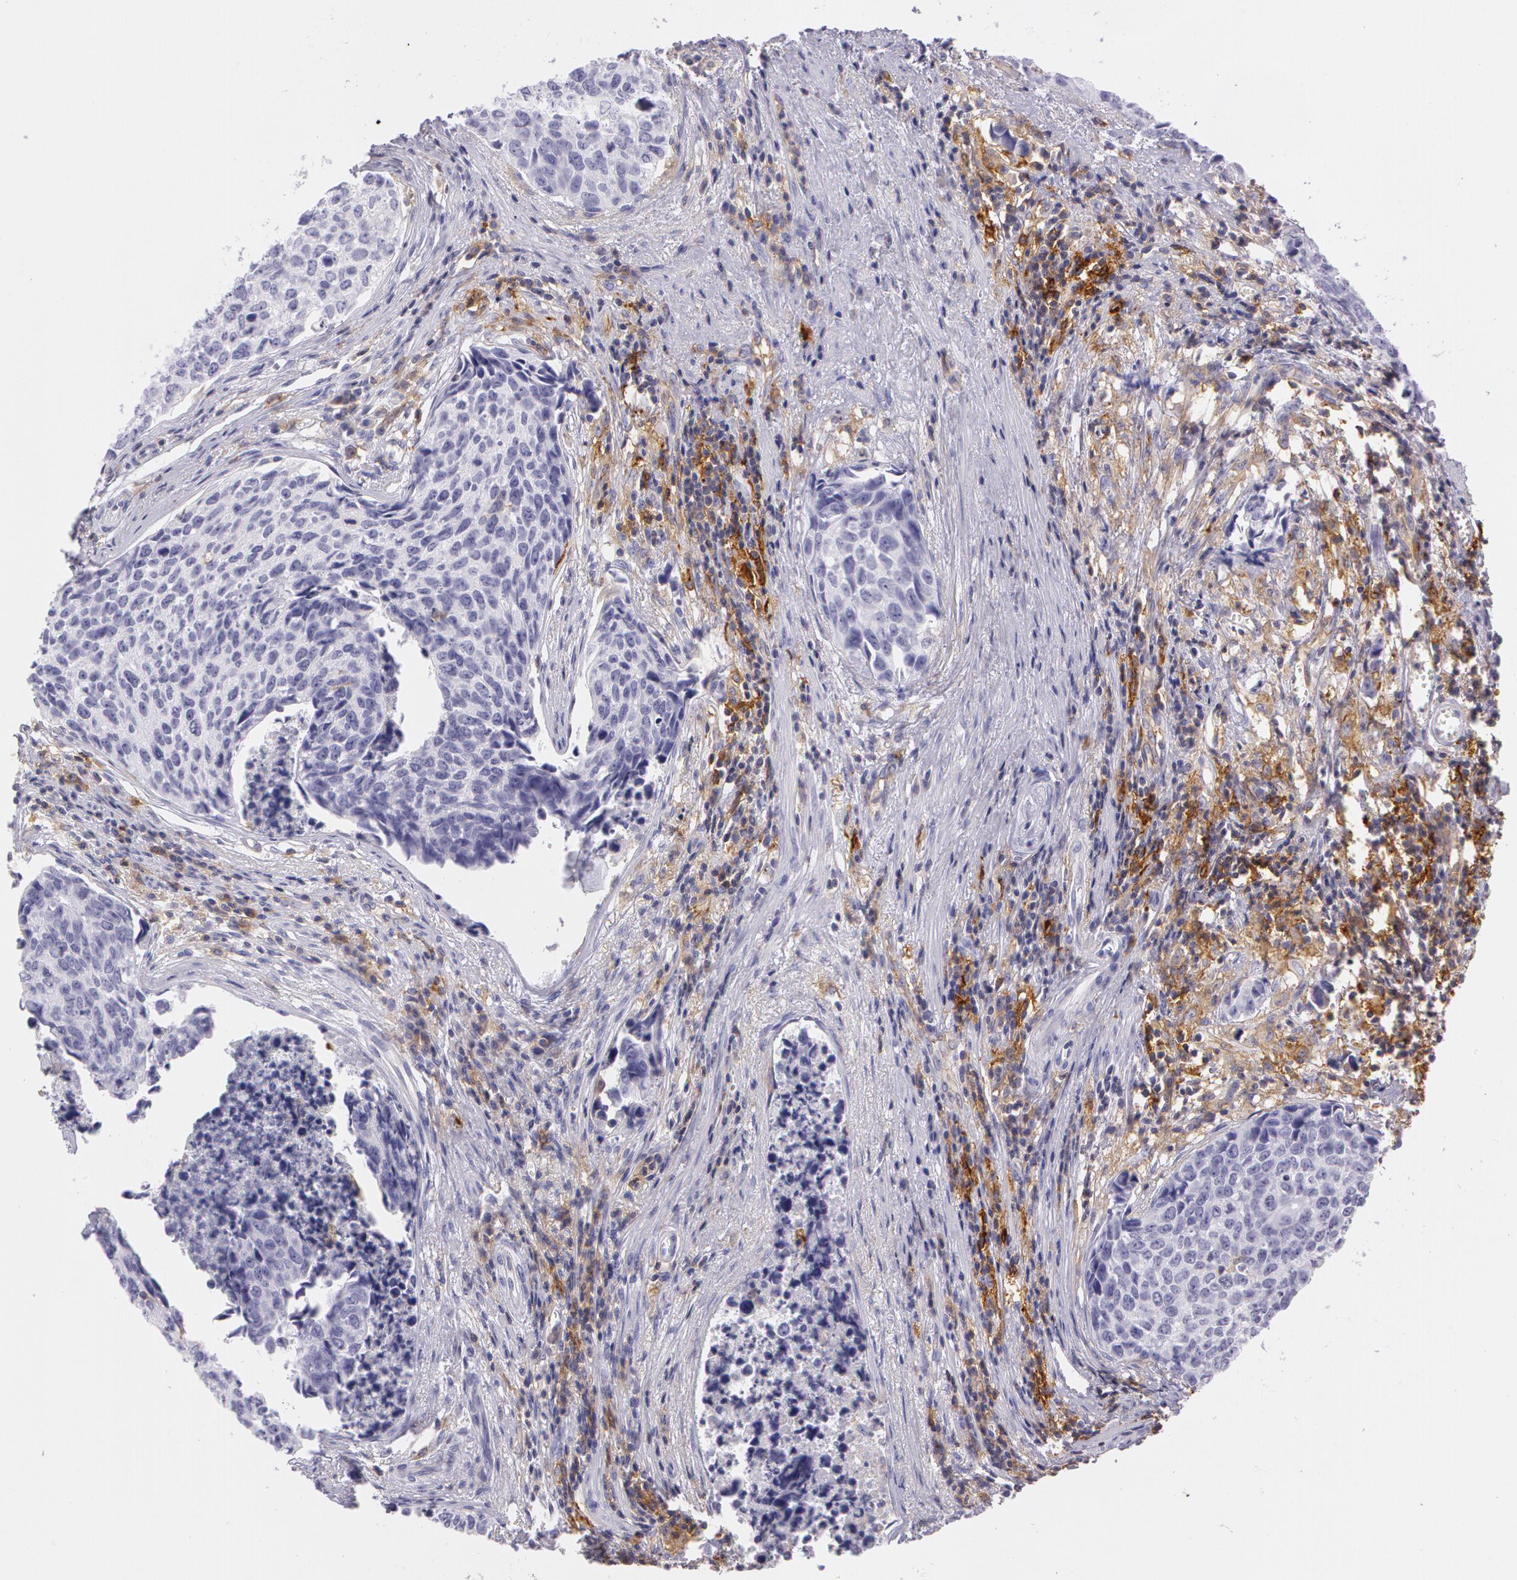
{"staining": {"intensity": "negative", "quantity": "none", "location": "none"}, "tissue": "urothelial cancer", "cell_type": "Tumor cells", "image_type": "cancer", "snomed": [{"axis": "morphology", "description": "Urothelial carcinoma, High grade"}, {"axis": "topography", "description": "Urinary bladder"}], "caption": "High power microscopy micrograph of an immunohistochemistry (IHC) histopathology image of urothelial cancer, revealing no significant expression in tumor cells. (Immunohistochemistry (ihc), brightfield microscopy, high magnification).", "gene": "LY75", "patient": {"sex": "male", "age": 81}}